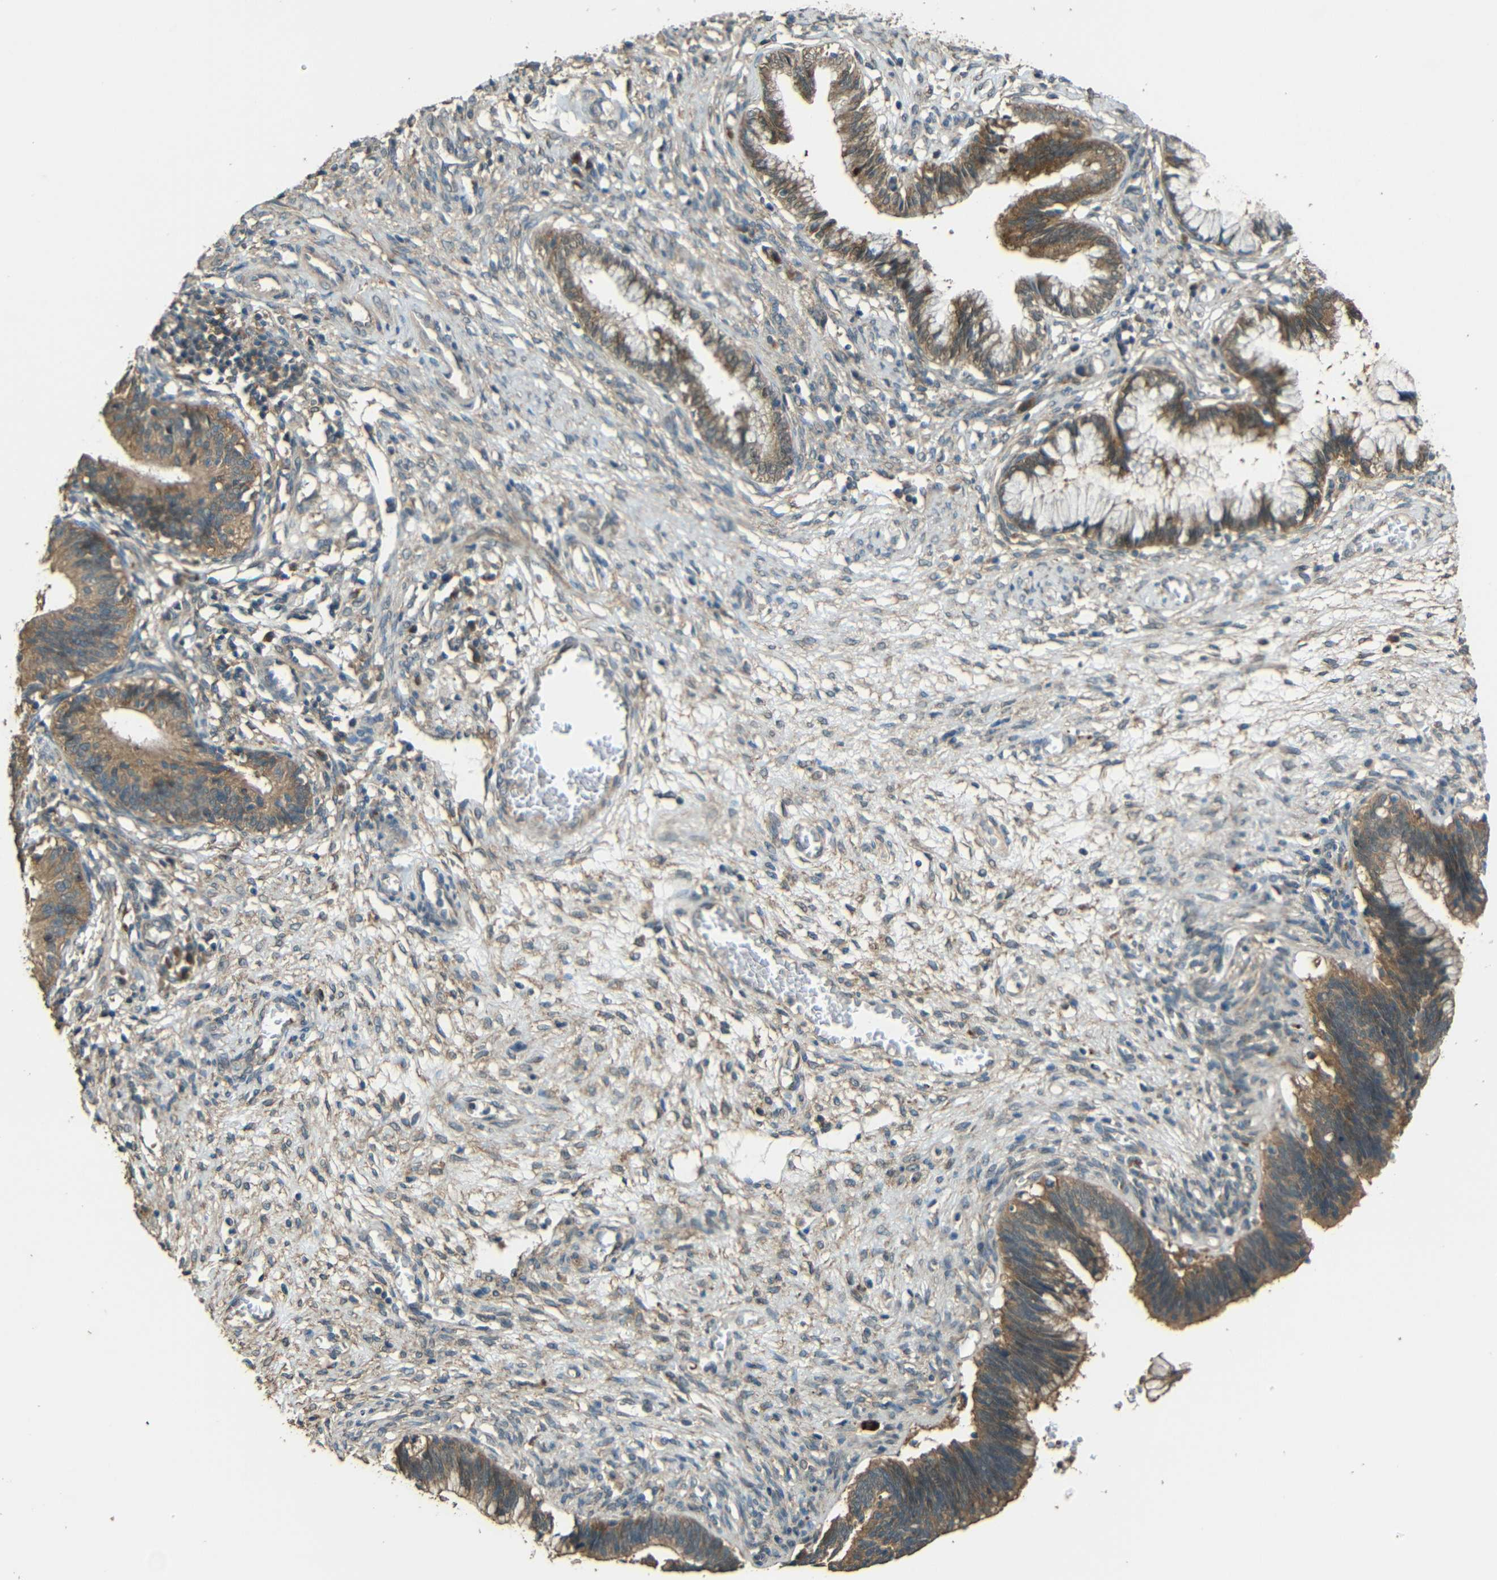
{"staining": {"intensity": "moderate", "quantity": ">75%", "location": "cytoplasmic/membranous"}, "tissue": "cervical cancer", "cell_type": "Tumor cells", "image_type": "cancer", "snomed": [{"axis": "morphology", "description": "Adenocarcinoma, NOS"}, {"axis": "topography", "description": "Cervix"}], "caption": "A brown stain labels moderate cytoplasmic/membranous expression of a protein in human cervical cancer (adenocarcinoma) tumor cells. (DAB (3,3'-diaminobenzidine) = brown stain, brightfield microscopy at high magnification).", "gene": "ACACA", "patient": {"sex": "female", "age": 44}}